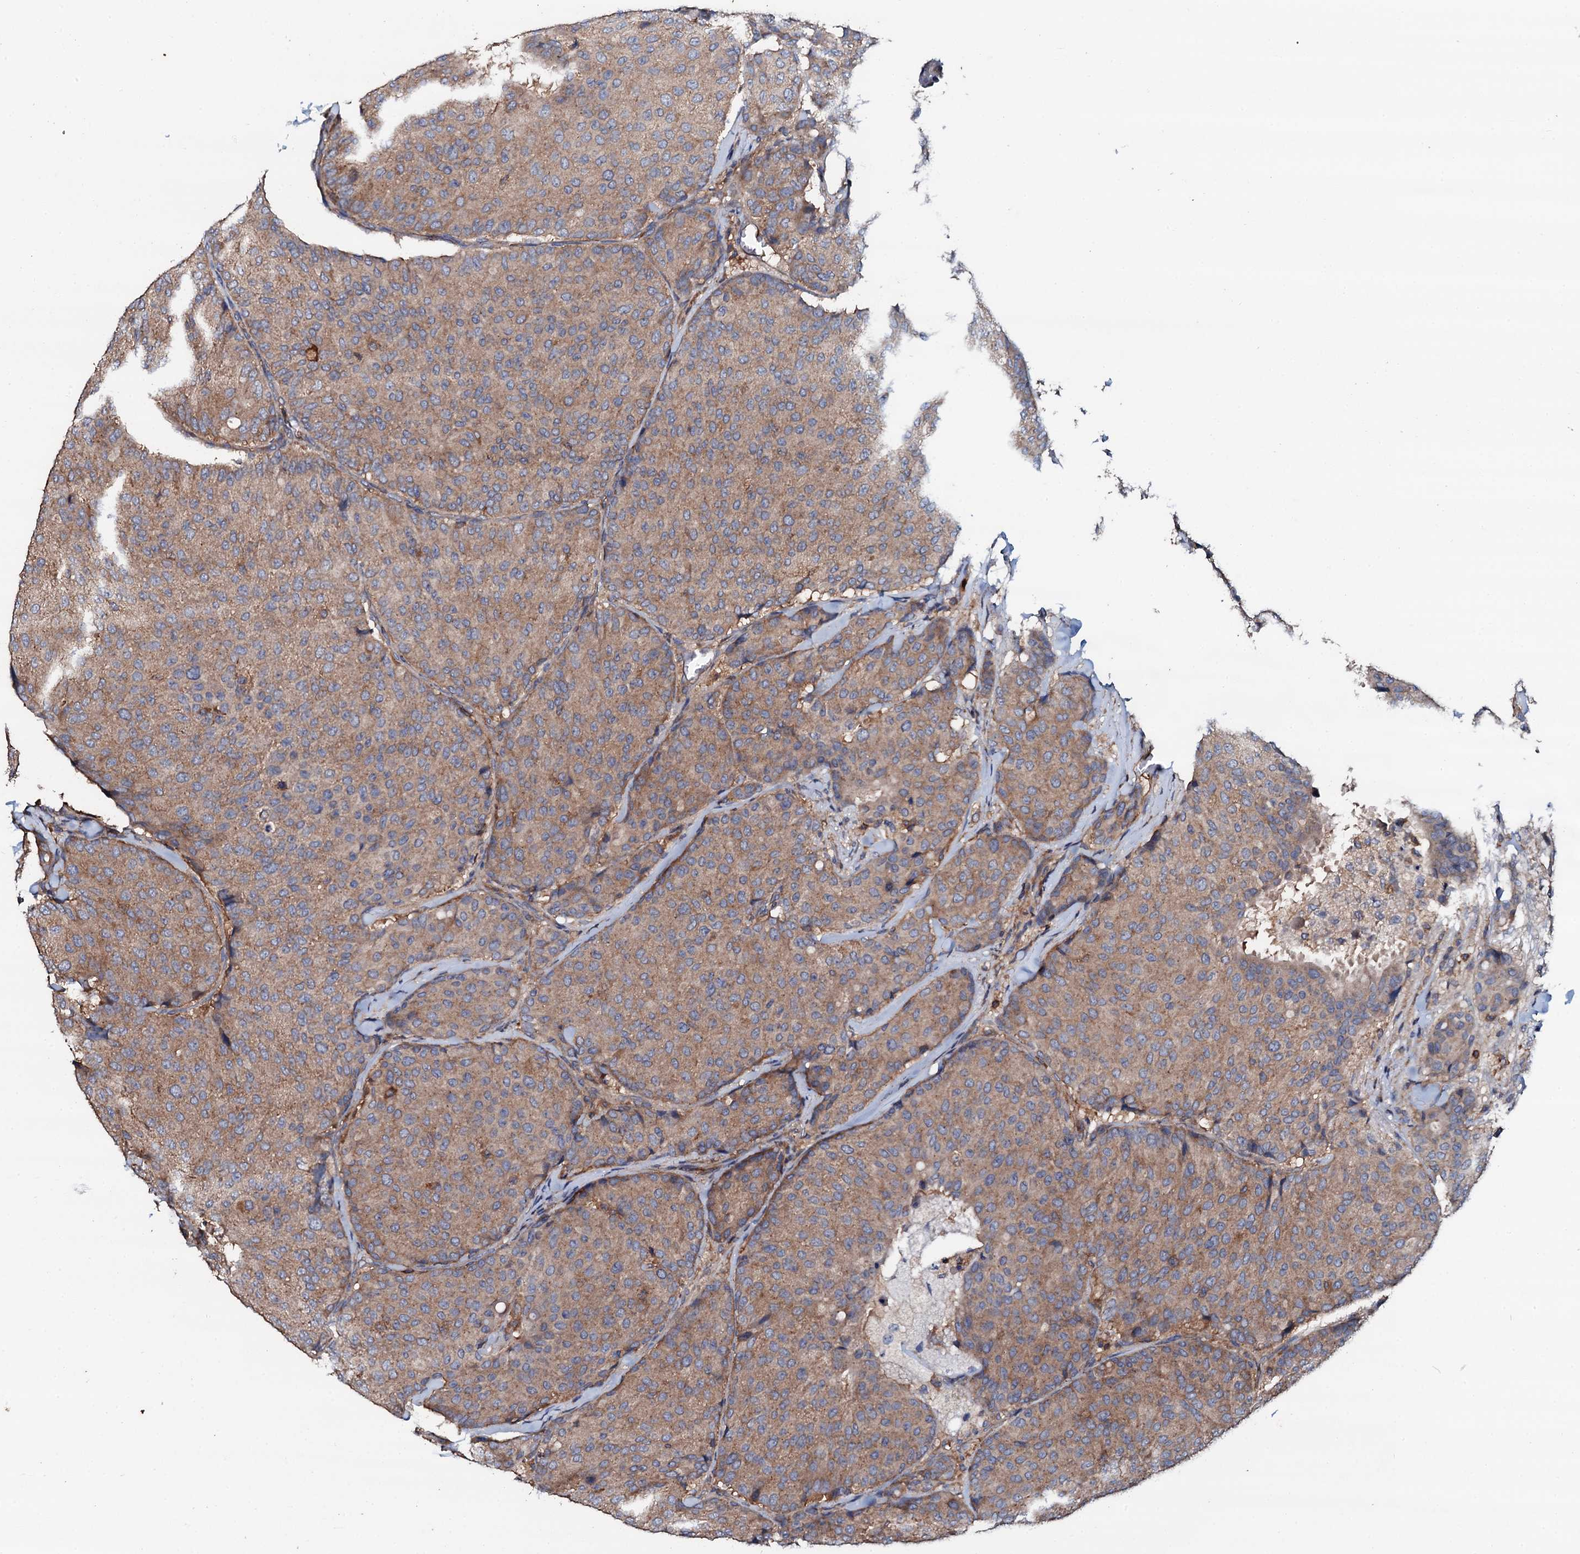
{"staining": {"intensity": "moderate", "quantity": ">75%", "location": "cytoplasmic/membranous"}, "tissue": "breast cancer", "cell_type": "Tumor cells", "image_type": "cancer", "snomed": [{"axis": "morphology", "description": "Duct carcinoma"}, {"axis": "topography", "description": "Breast"}], "caption": "Brown immunohistochemical staining in intraductal carcinoma (breast) exhibits moderate cytoplasmic/membranous staining in approximately >75% of tumor cells.", "gene": "GRK2", "patient": {"sex": "female", "age": 75}}